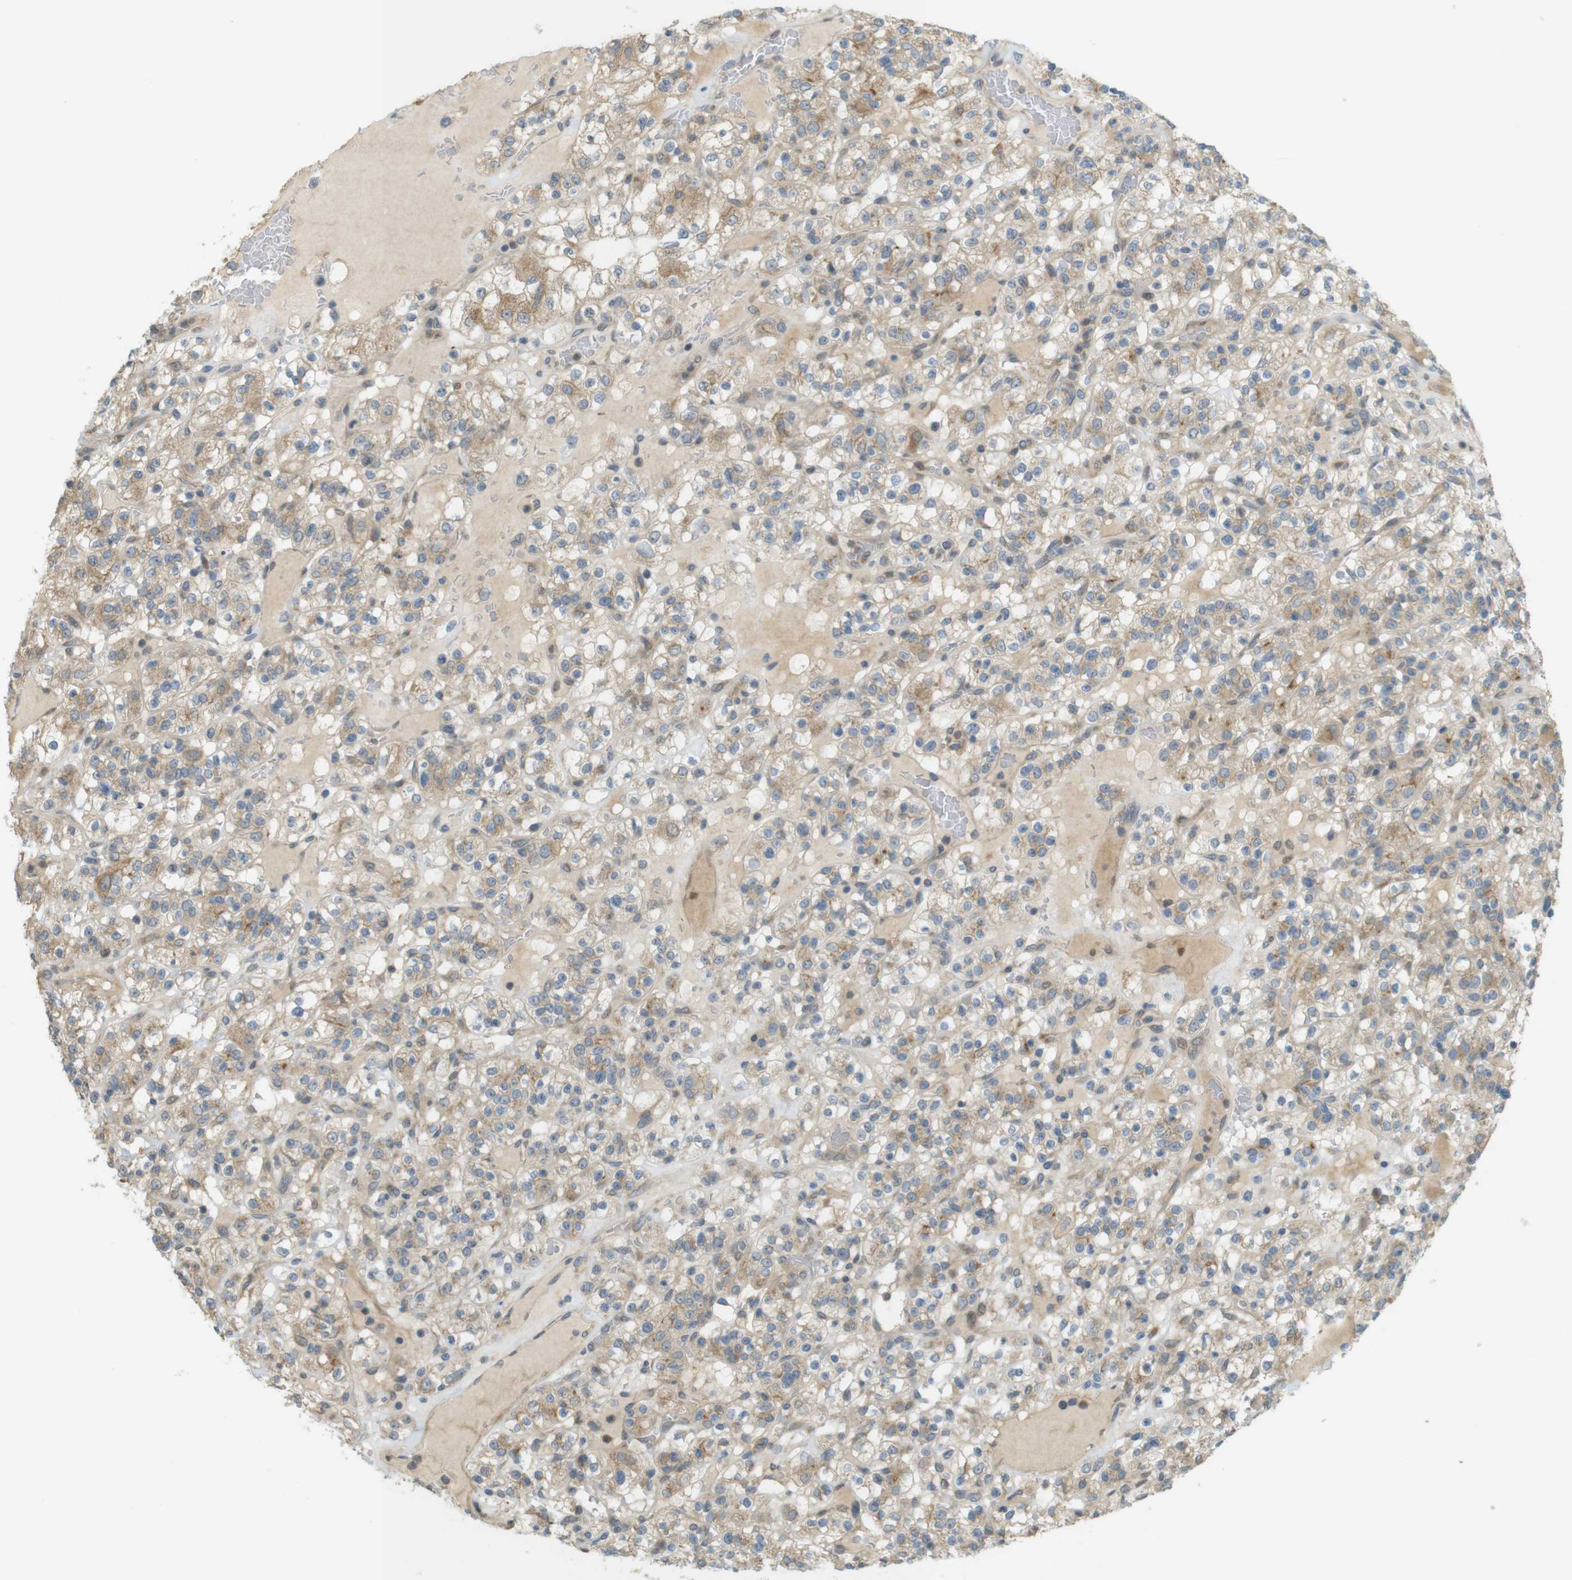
{"staining": {"intensity": "moderate", "quantity": ">75%", "location": "cytoplasmic/membranous"}, "tissue": "renal cancer", "cell_type": "Tumor cells", "image_type": "cancer", "snomed": [{"axis": "morphology", "description": "Normal tissue, NOS"}, {"axis": "morphology", "description": "Adenocarcinoma, NOS"}, {"axis": "topography", "description": "Kidney"}], "caption": "This histopathology image reveals IHC staining of adenocarcinoma (renal), with medium moderate cytoplasmic/membranous expression in about >75% of tumor cells.", "gene": "CLRN3", "patient": {"sex": "female", "age": 72}}